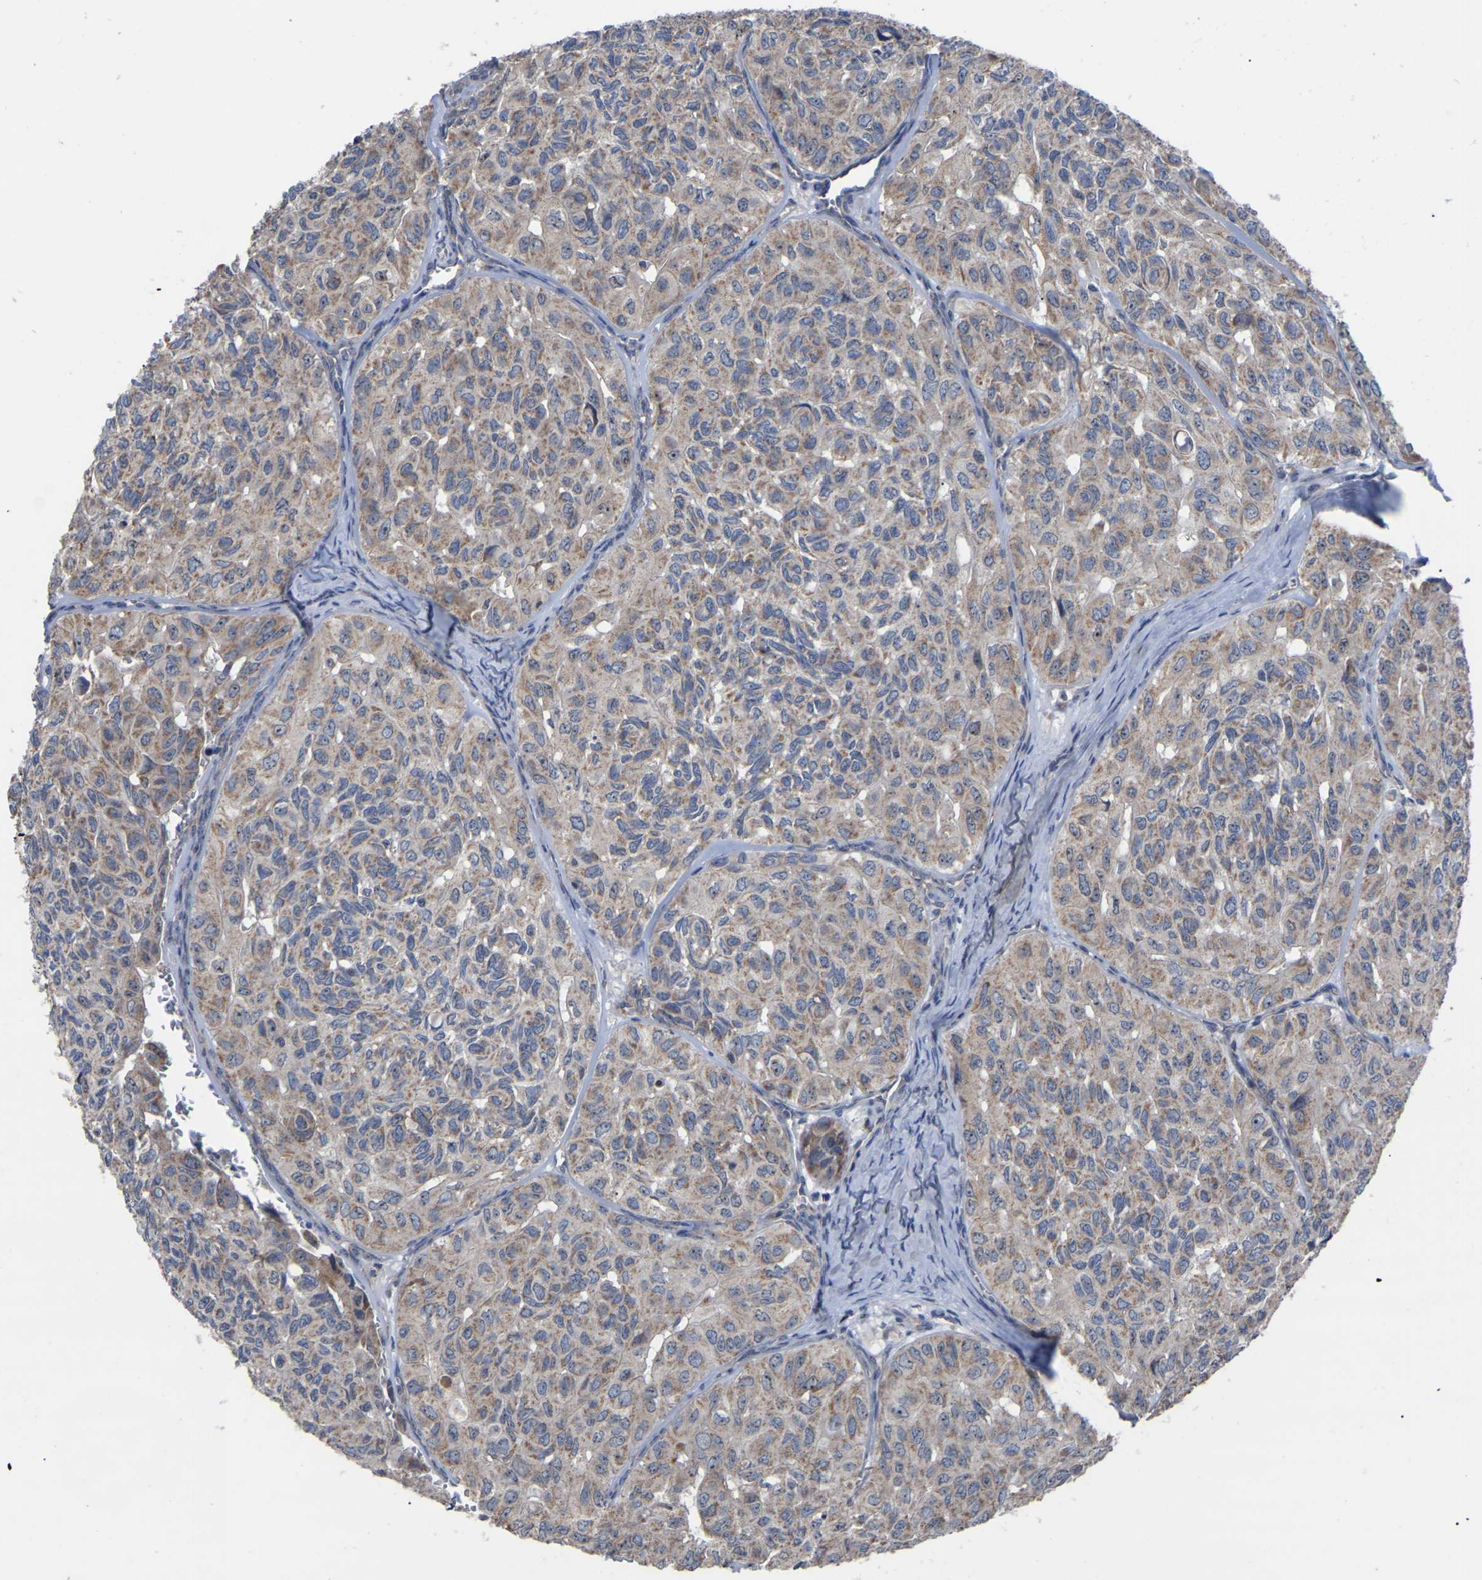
{"staining": {"intensity": "weak", "quantity": ">75%", "location": "cytoplasmic/membranous"}, "tissue": "head and neck cancer", "cell_type": "Tumor cells", "image_type": "cancer", "snomed": [{"axis": "morphology", "description": "Adenocarcinoma, NOS"}, {"axis": "topography", "description": "Salivary gland, NOS"}, {"axis": "topography", "description": "Head-Neck"}], "caption": "Immunohistochemistry micrograph of neoplastic tissue: human adenocarcinoma (head and neck) stained using immunohistochemistry (IHC) displays low levels of weak protein expression localized specifically in the cytoplasmic/membranous of tumor cells, appearing as a cytoplasmic/membranous brown color.", "gene": "NOP53", "patient": {"sex": "female", "age": 76}}